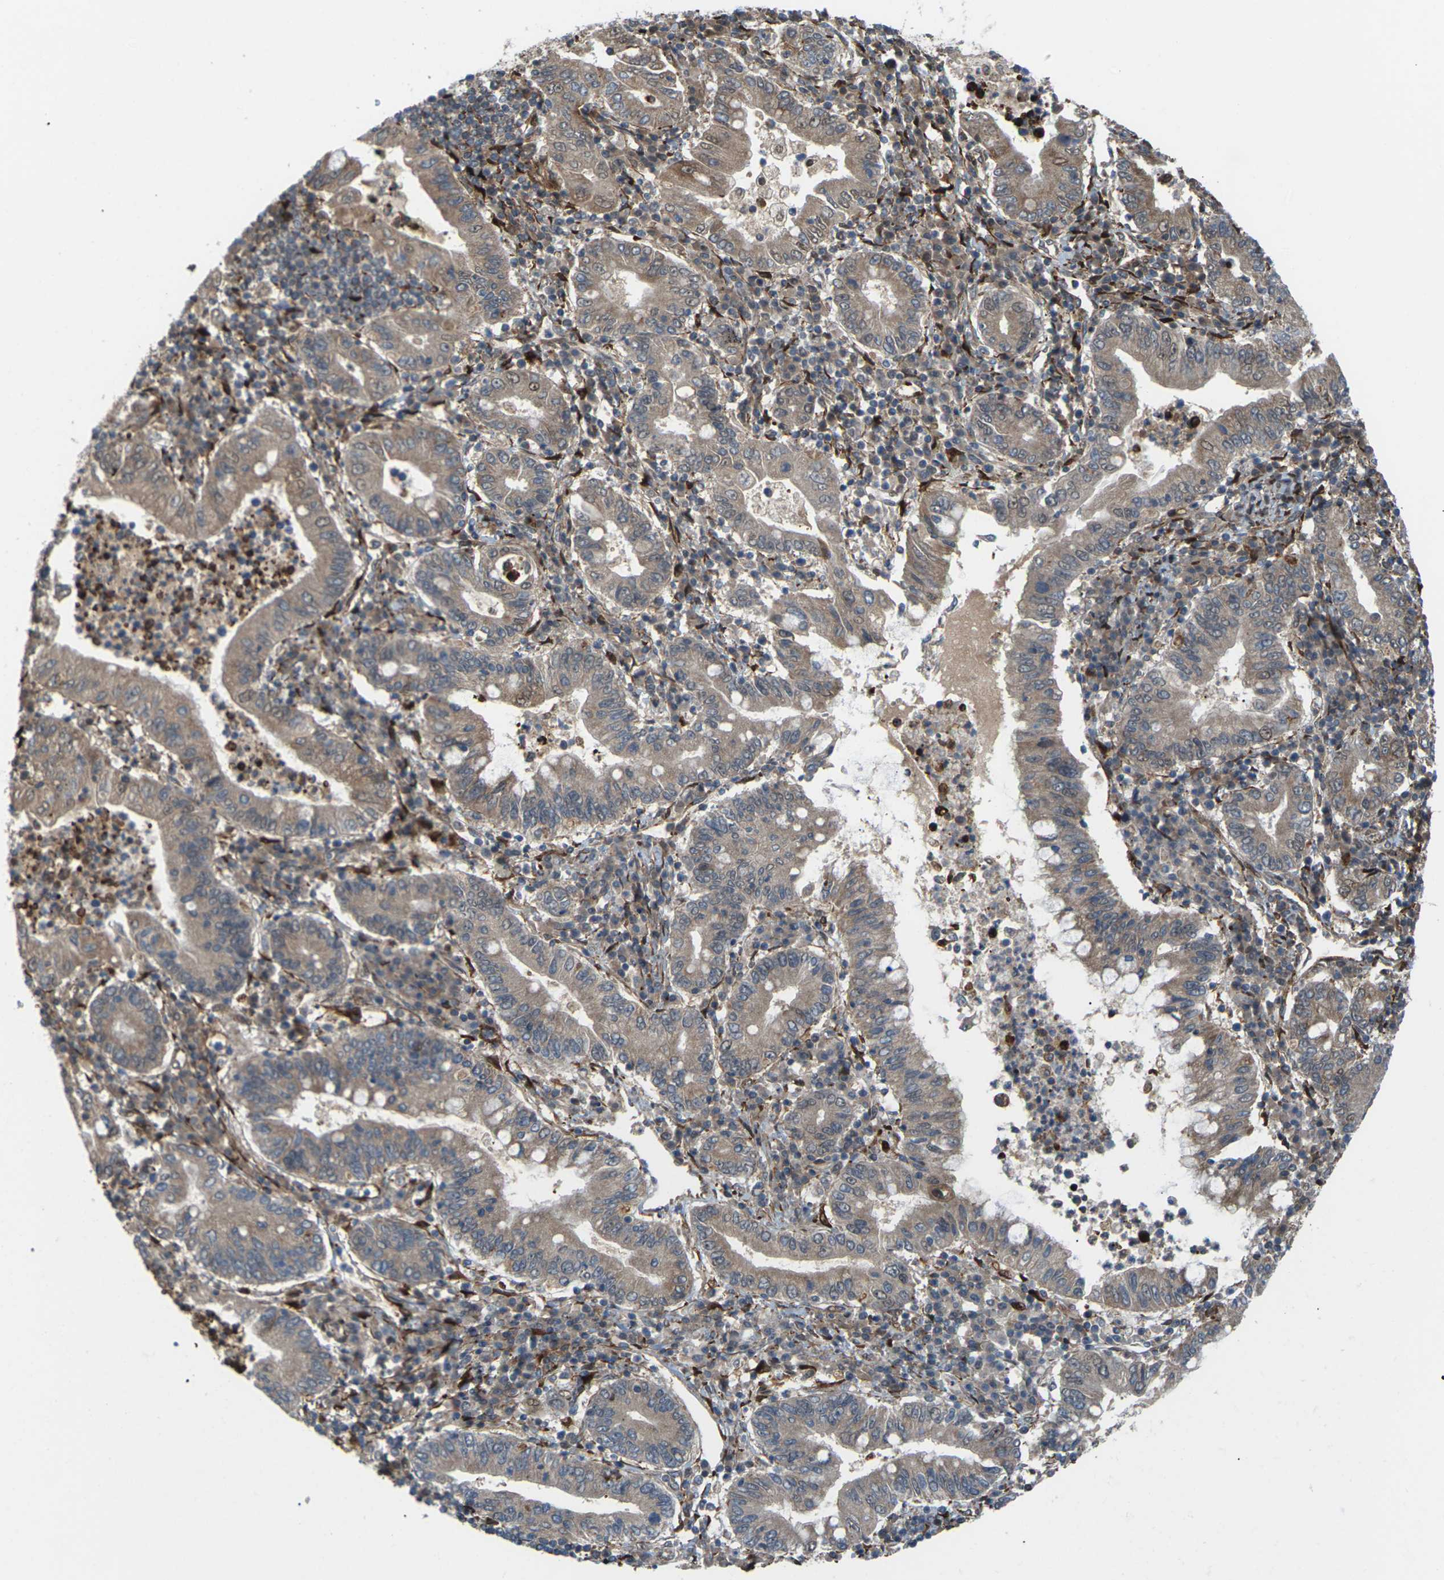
{"staining": {"intensity": "moderate", "quantity": ">75%", "location": "cytoplasmic/membranous"}, "tissue": "stomach cancer", "cell_type": "Tumor cells", "image_type": "cancer", "snomed": [{"axis": "morphology", "description": "Normal tissue, NOS"}, {"axis": "morphology", "description": "Adenocarcinoma, NOS"}, {"axis": "topography", "description": "Esophagus"}, {"axis": "topography", "description": "Stomach, upper"}, {"axis": "topography", "description": "Peripheral nerve tissue"}], "caption": "Stomach cancer was stained to show a protein in brown. There is medium levels of moderate cytoplasmic/membranous positivity in approximately >75% of tumor cells. The staining was performed using DAB, with brown indicating positive protein expression. Nuclei are stained blue with hematoxylin.", "gene": "ROBO1", "patient": {"sex": "male", "age": 62}}